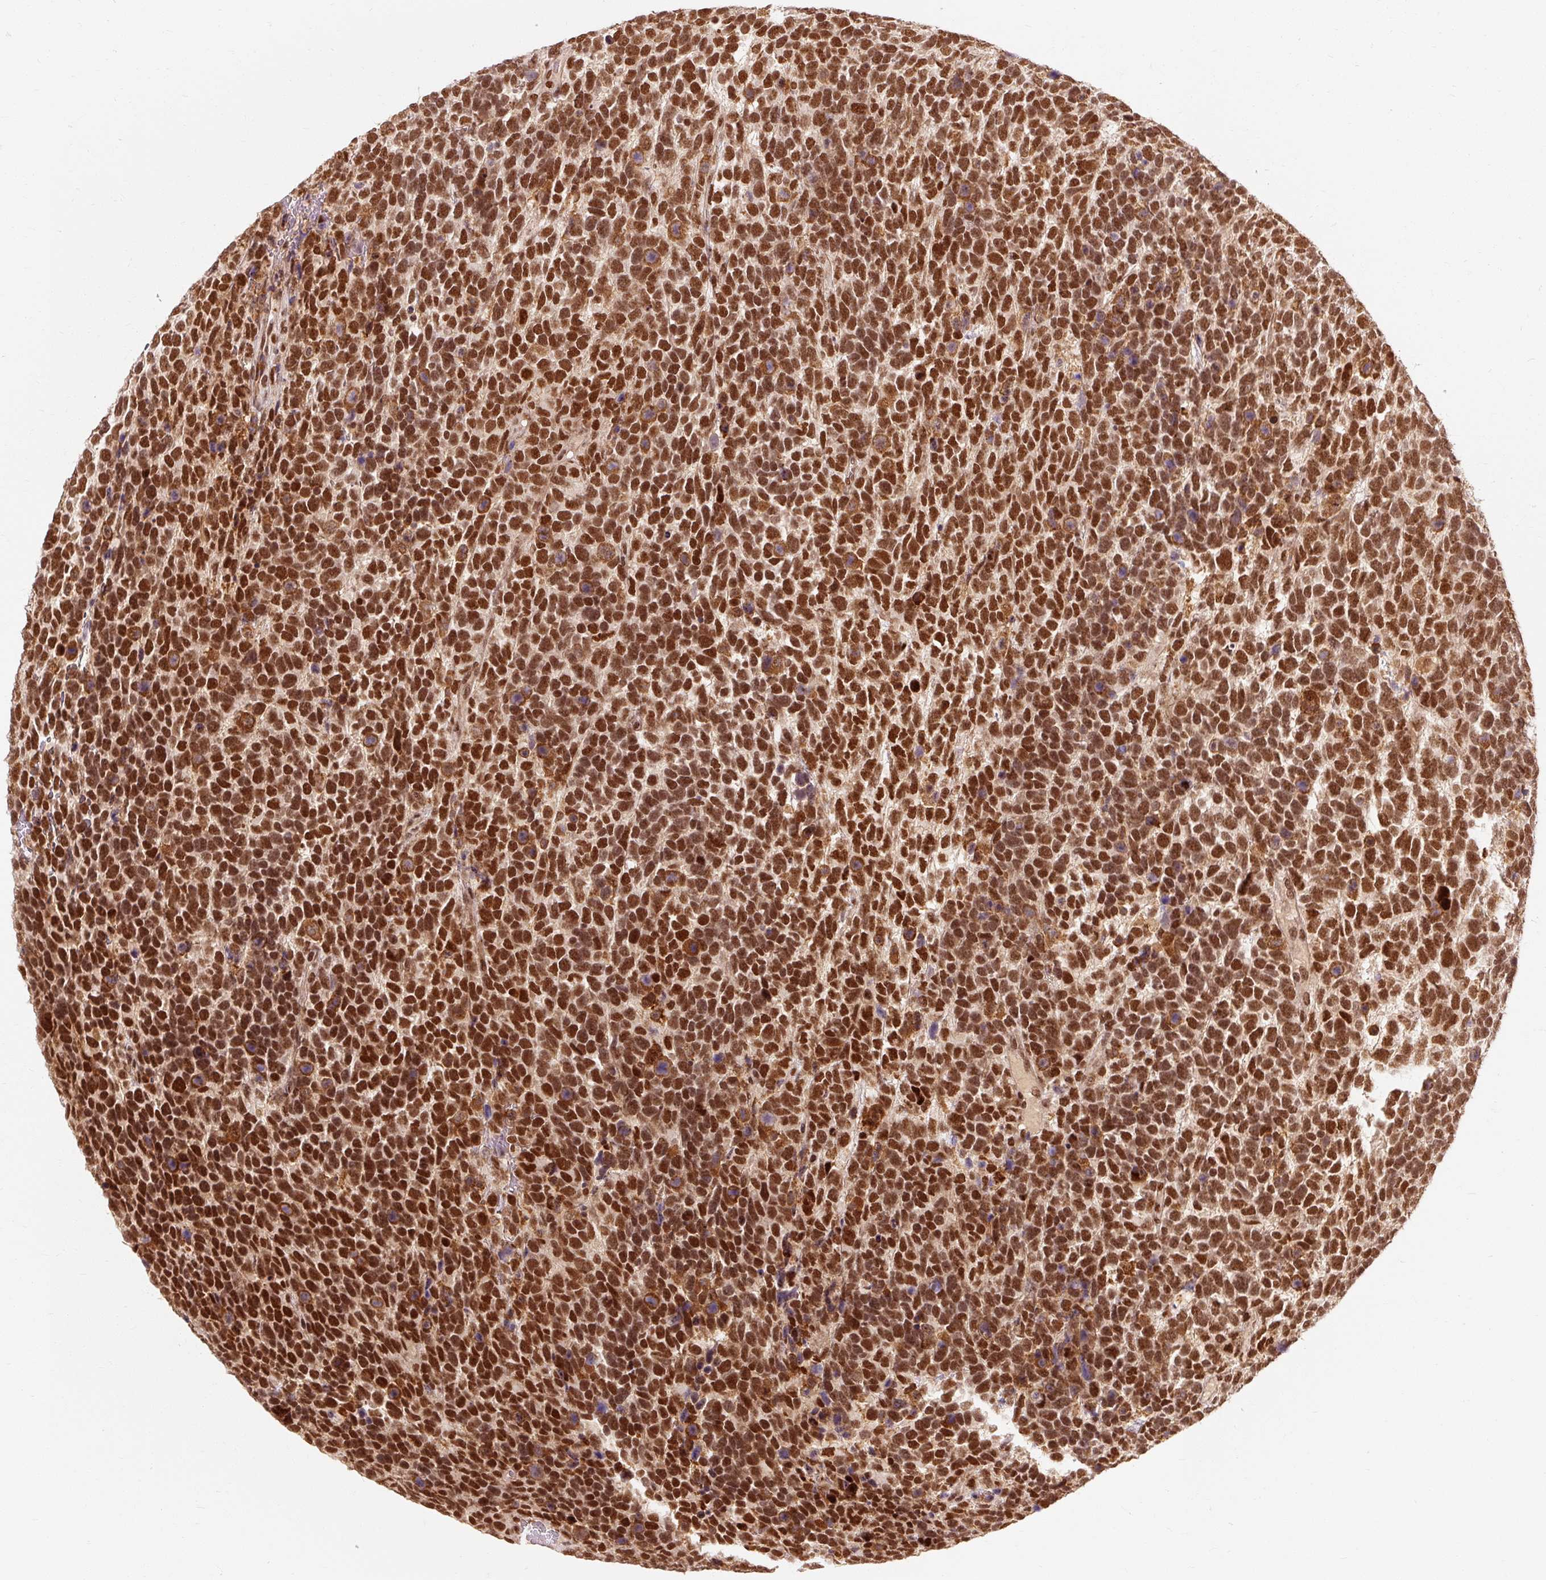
{"staining": {"intensity": "strong", "quantity": ">75%", "location": "cytoplasmic/membranous,nuclear"}, "tissue": "urothelial cancer", "cell_type": "Tumor cells", "image_type": "cancer", "snomed": [{"axis": "morphology", "description": "Urothelial carcinoma, High grade"}, {"axis": "topography", "description": "Urinary bladder"}], "caption": "The immunohistochemical stain labels strong cytoplasmic/membranous and nuclear positivity in tumor cells of urothelial cancer tissue.", "gene": "CSTF1", "patient": {"sex": "female", "age": 82}}